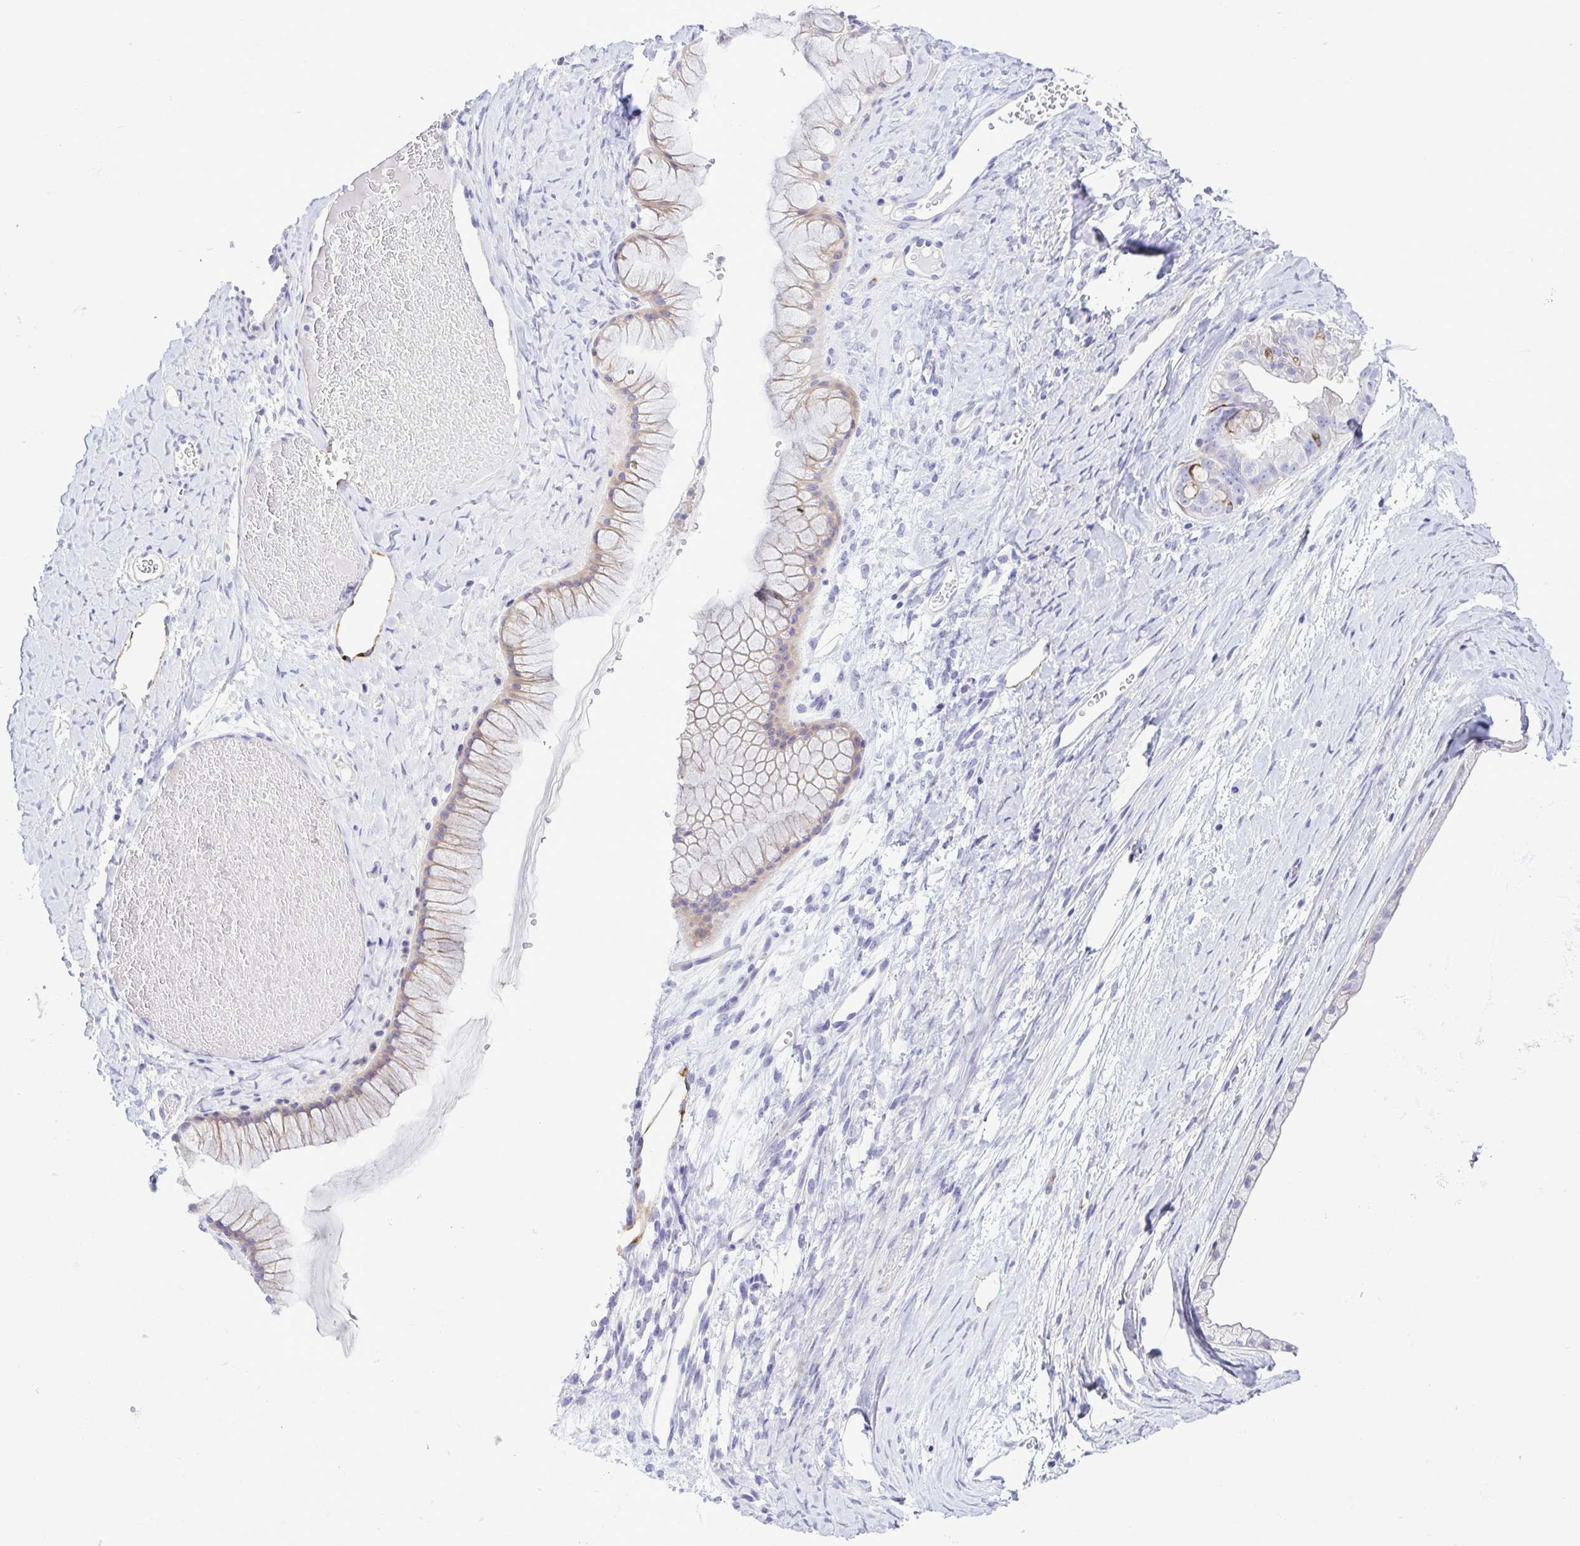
{"staining": {"intensity": "weak", "quantity": ">75%", "location": "cytoplasmic/membranous"}, "tissue": "ovarian cancer", "cell_type": "Tumor cells", "image_type": "cancer", "snomed": [{"axis": "morphology", "description": "Cystadenocarcinoma, mucinous, NOS"}, {"axis": "topography", "description": "Ovary"}], "caption": "Human ovarian cancer stained with a brown dye reveals weak cytoplasmic/membranous positive staining in approximately >75% of tumor cells.", "gene": "GPR182", "patient": {"sex": "female", "age": 61}}